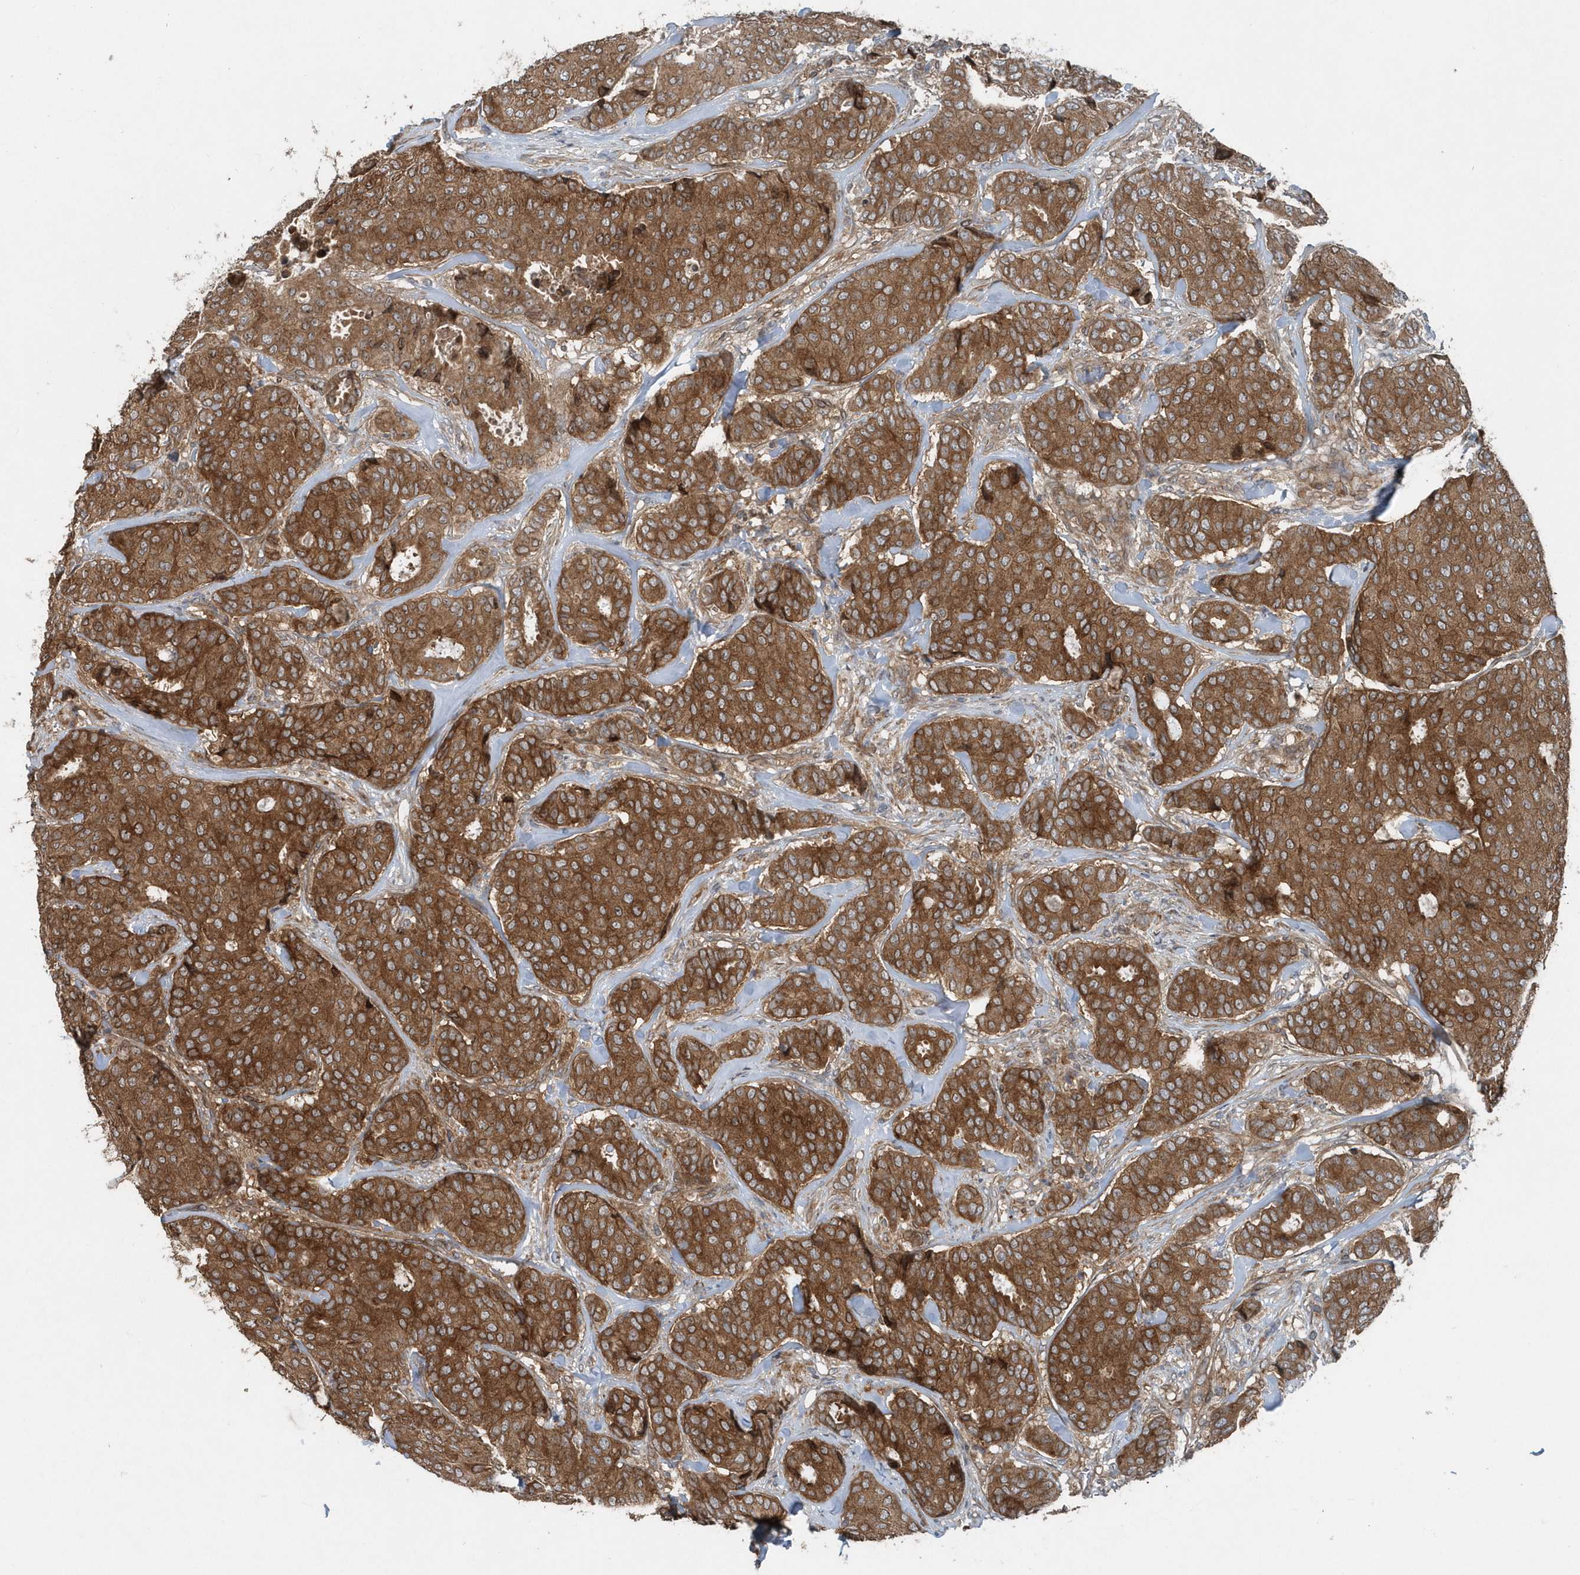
{"staining": {"intensity": "strong", "quantity": ">75%", "location": "cytoplasmic/membranous"}, "tissue": "breast cancer", "cell_type": "Tumor cells", "image_type": "cancer", "snomed": [{"axis": "morphology", "description": "Duct carcinoma"}, {"axis": "topography", "description": "Breast"}], "caption": "DAB immunohistochemical staining of breast cancer displays strong cytoplasmic/membranous protein expression in about >75% of tumor cells.", "gene": "MCC", "patient": {"sex": "female", "age": 75}}